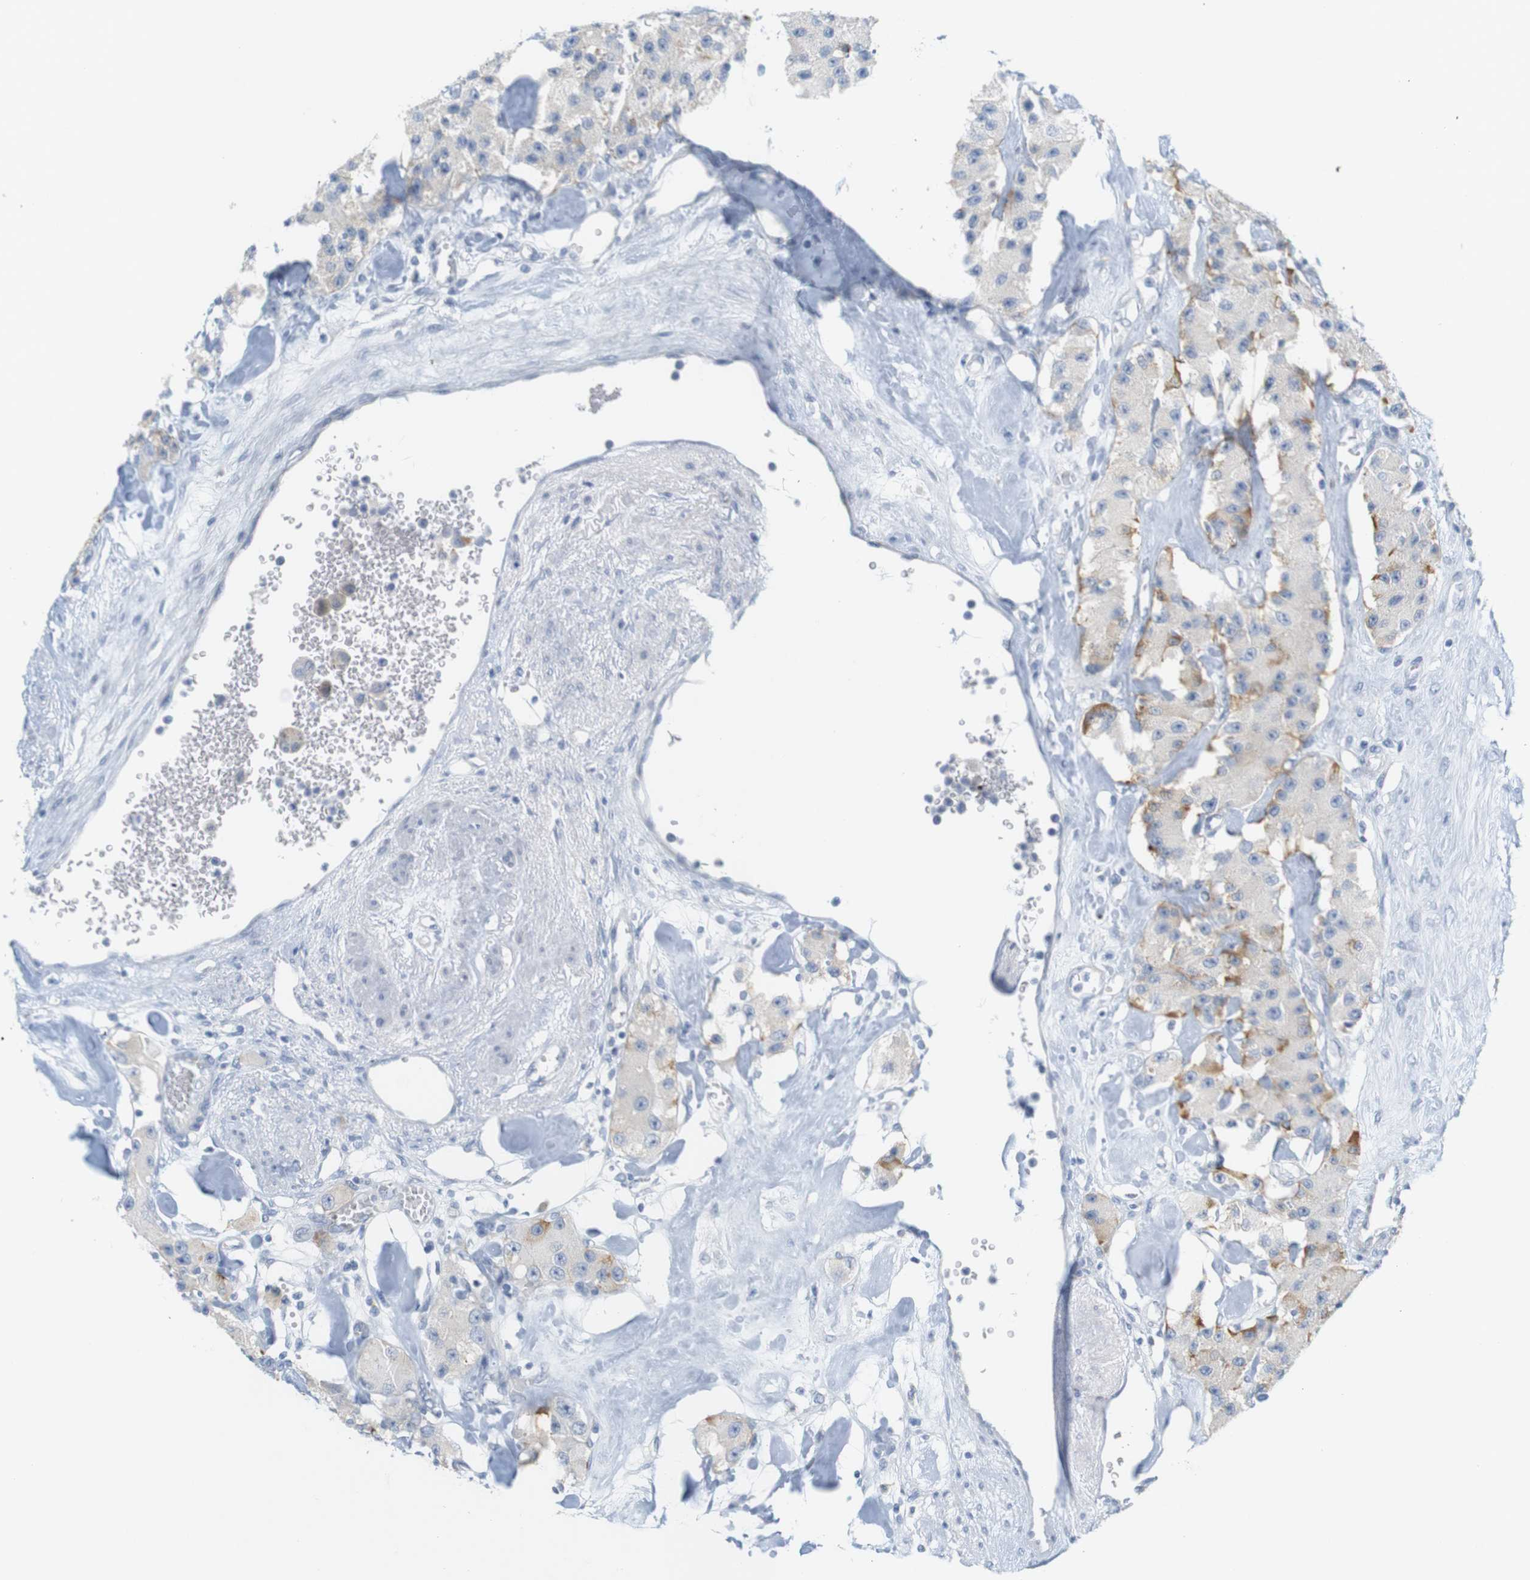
{"staining": {"intensity": "moderate", "quantity": "<25%", "location": "cytoplasmic/membranous"}, "tissue": "carcinoid", "cell_type": "Tumor cells", "image_type": "cancer", "snomed": [{"axis": "morphology", "description": "Carcinoid, malignant, NOS"}, {"axis": "topography", "description": "Pancreas"}], "caption": "This is a micrograph of IHC staining of carcinoid (malignant), which shows moderate staining in the cytoplasmic/membranous of tumor cells.", "gene": "RGS9", "patient": {"sex": "male", "age": 41}}